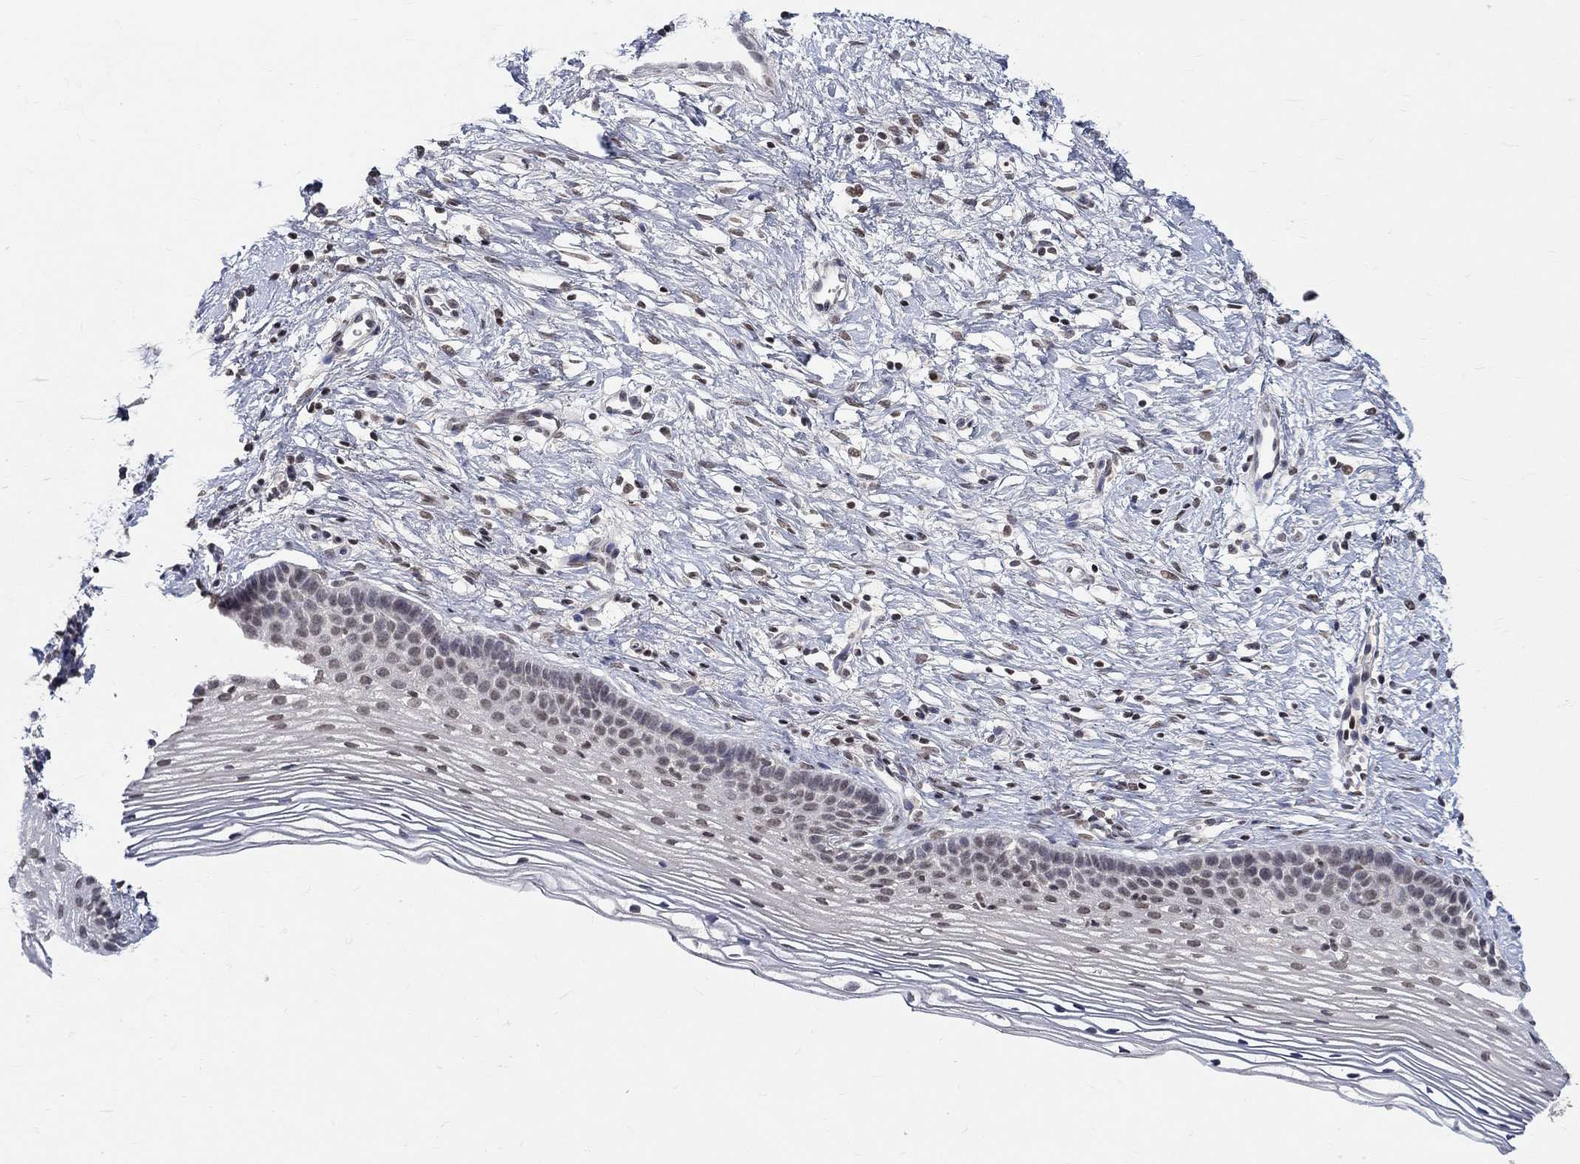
{"staining": {"intensity": "negative", "quantity": "none", "location": "none"}, "tissue": "cervix", "cell_type": "Glandular cells", "image_type": "normal", "snomed": [{"axis": "morphology", "description": "Normal tissue, NOS"}, {"axis": "topography", "description": "Cervix"}], "caption": "Human cervix stained for a protein using immunohistochemistry shows no expression in glandular cells.", "gene": "KLF12", "patient": {"sex": "female", "age": 39}}